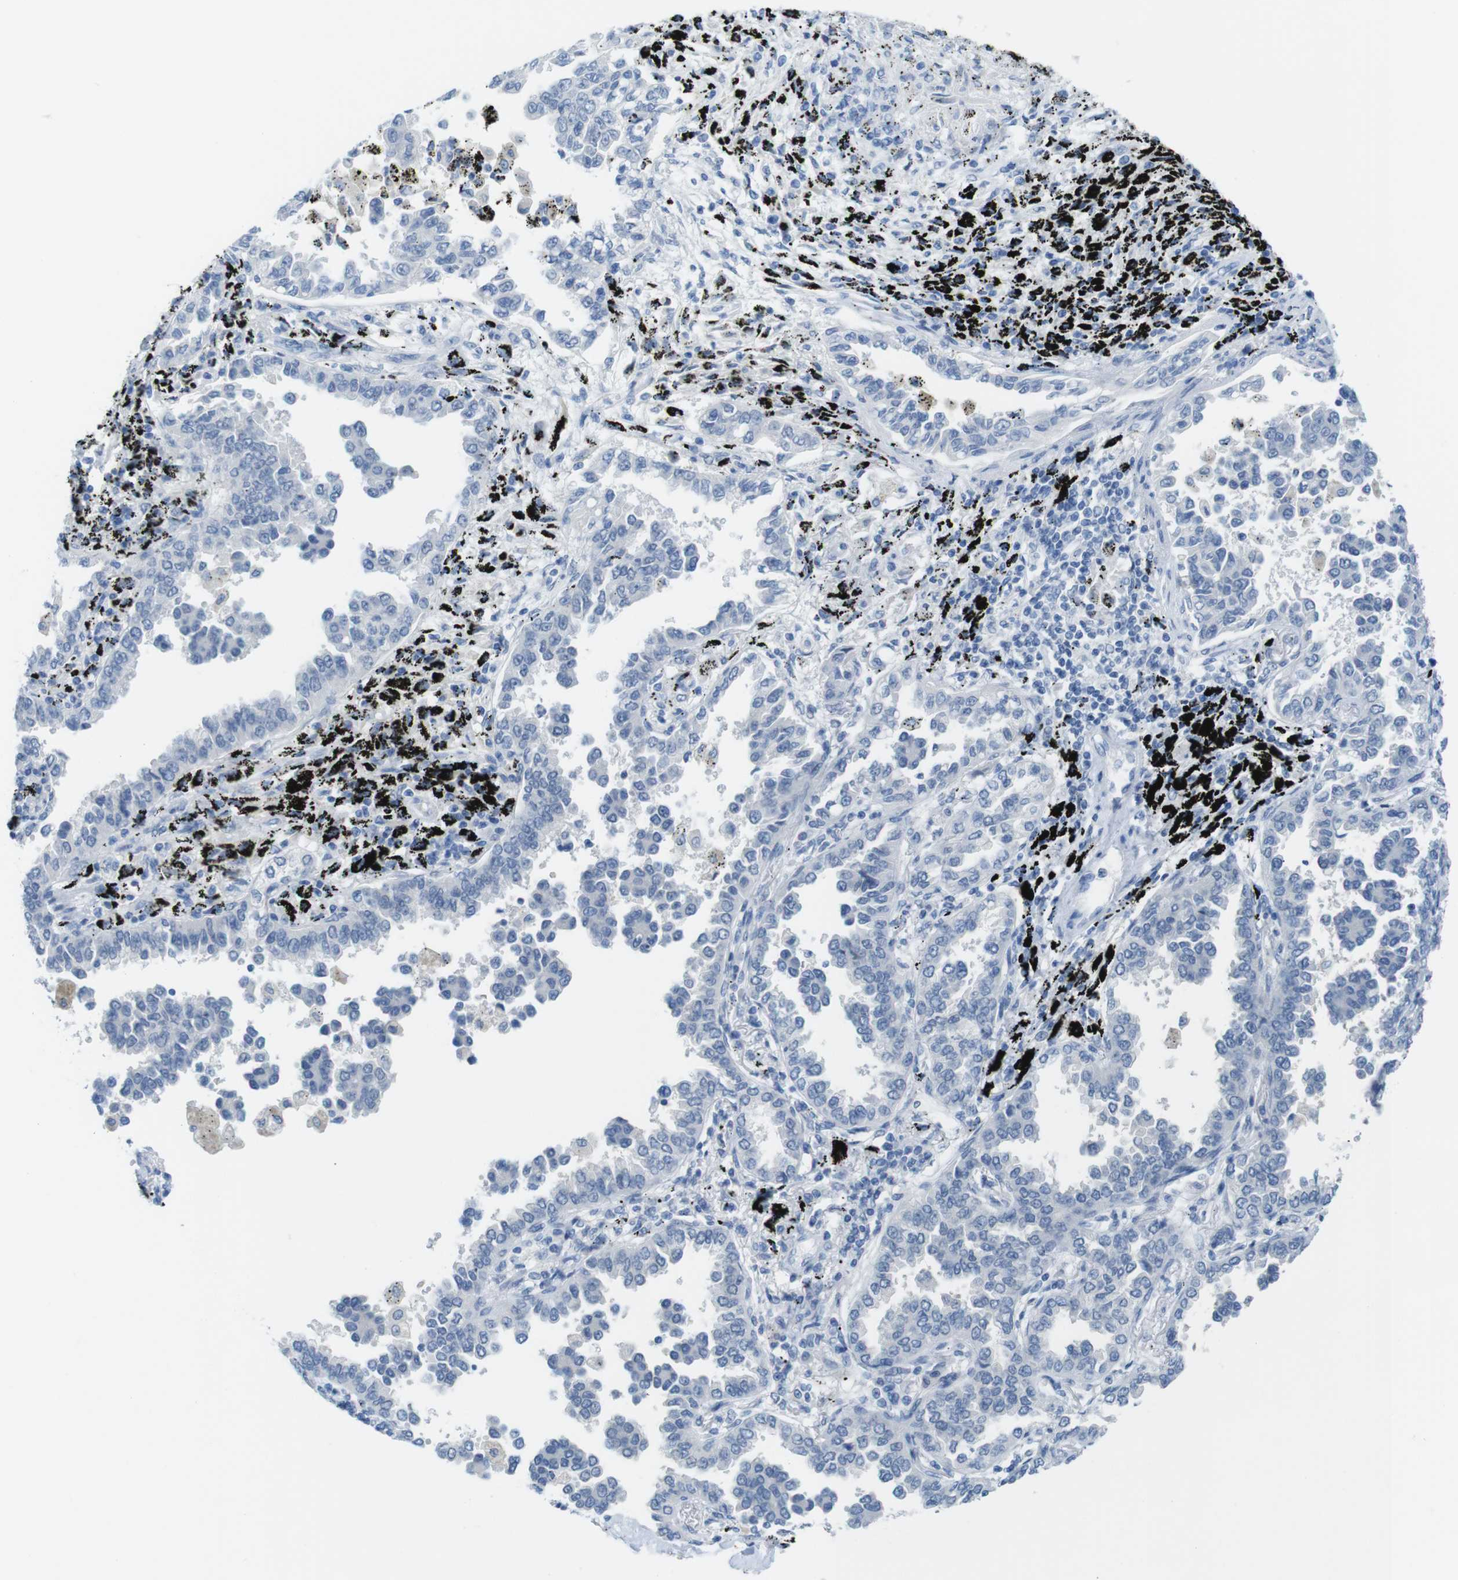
{"staining": {"intensity": "negative", "quantity": "none", "location": "none"}, "tissue": "lung cancer", "cell_type": "Tumor cells", "image_type": "cancer", "snomed": [{"axis": "morphology", "description": "Normal tissue, NOS"}, {"axis": "morphology", "description": "Adenocarcinoma, NOS"}, {"axis": "topography", "description": "Lung"}], "caption": "A micrograph of human adenocarcinoma (lung) is negative for staining in tumor cells.", "gene": "OPN1SW", "patient": {"sex": "male", "age": 59}}